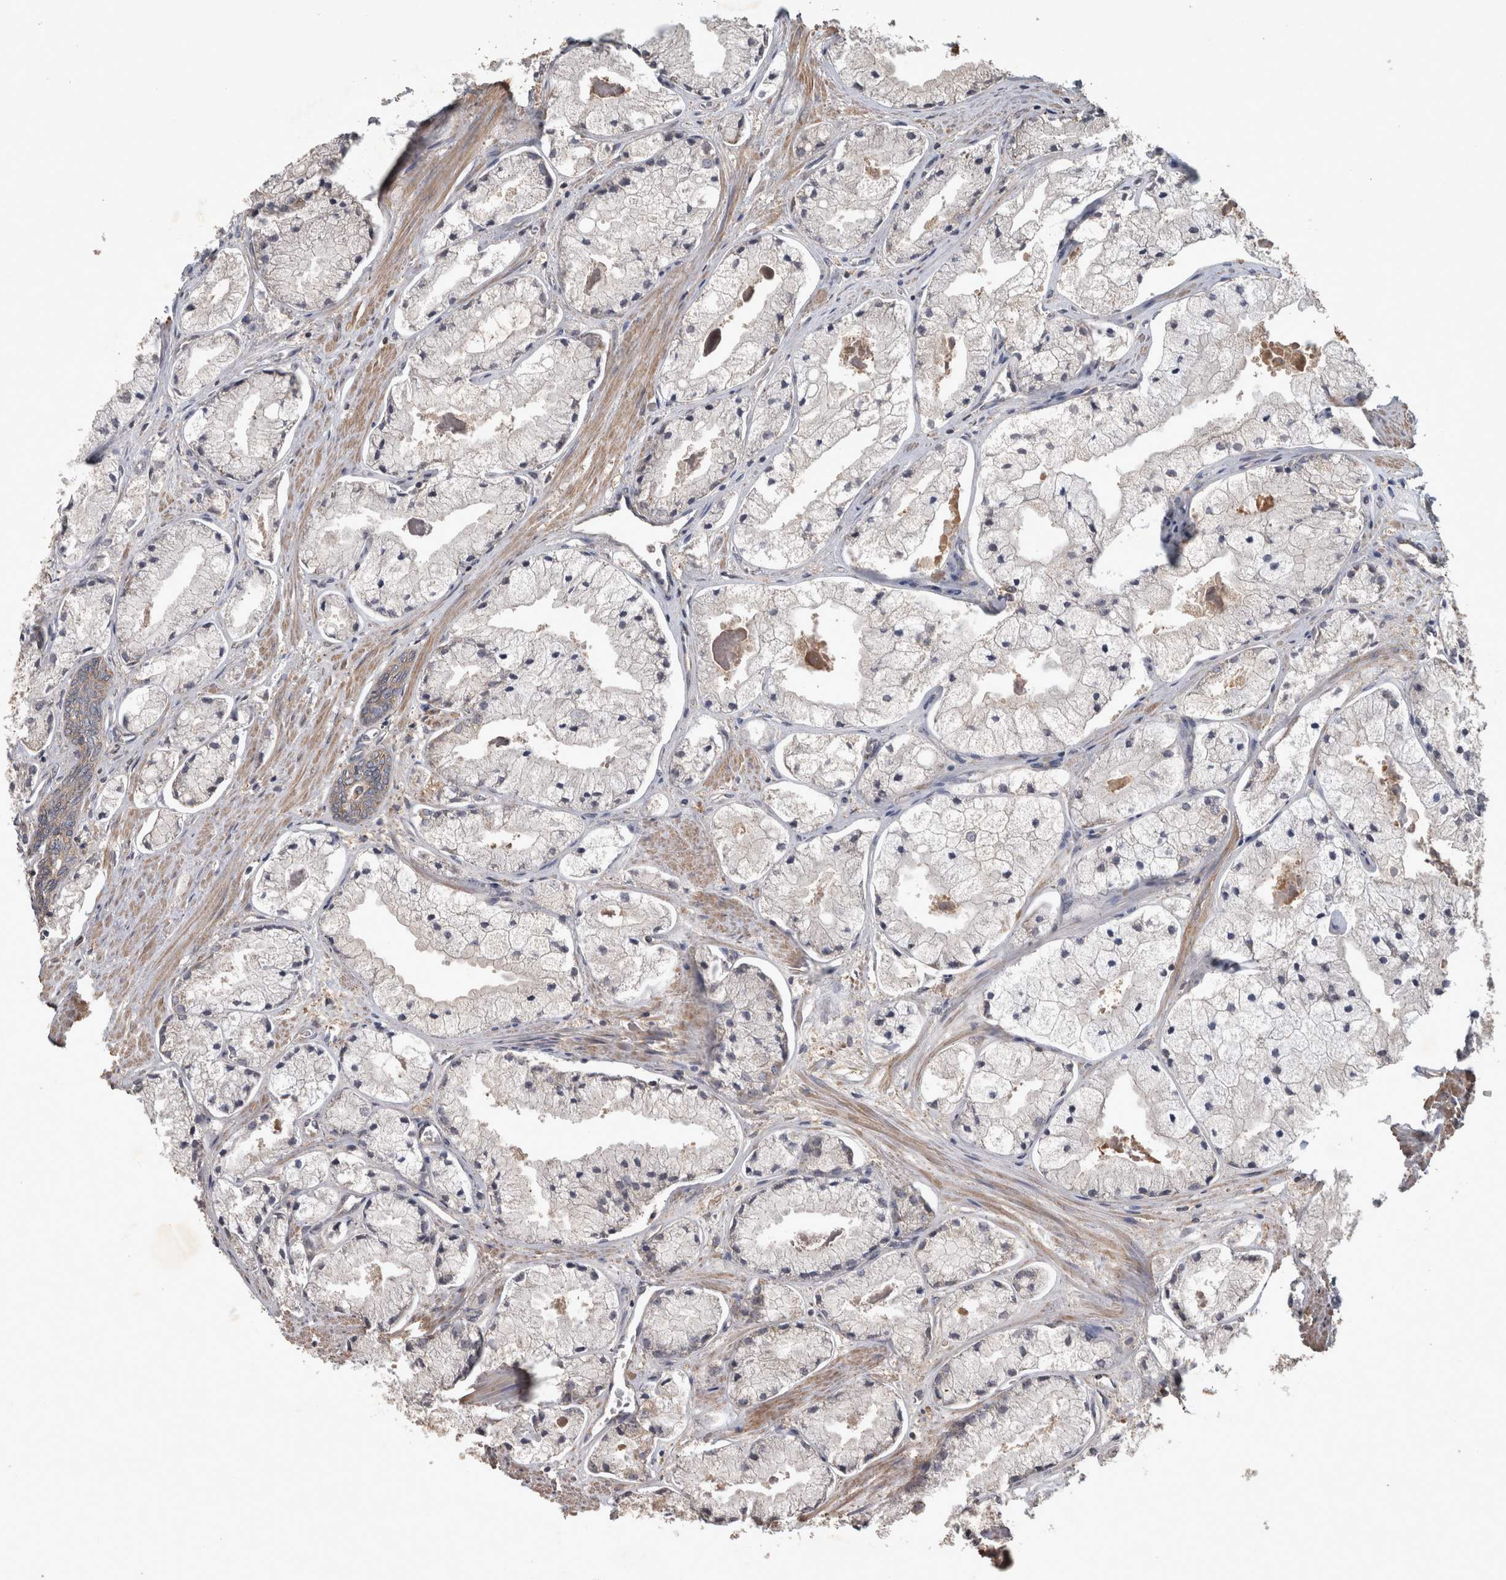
{"staining": {"intensity": "weak", "quantity": "<25%", "location": "cytoplasmic/membranous"}, "tissue": "prostate cancer", "cell_type": "Tumor cells", "image_type": "cancer", "snomed": [{"axis": "morphology", "description": "Adenocarcinoma, High grade"}, {"axis": "topography", "description": "Prostate"}], "caption": "DAB (3,3'-diaminobenzidine) immunohistochemical staining of human high-grade adenocarcinoma (prostate) demonstrates no significant staining in tumor cells.", "gene": "TRMT61B", "patient": {"sex": "male", "age": 50}}